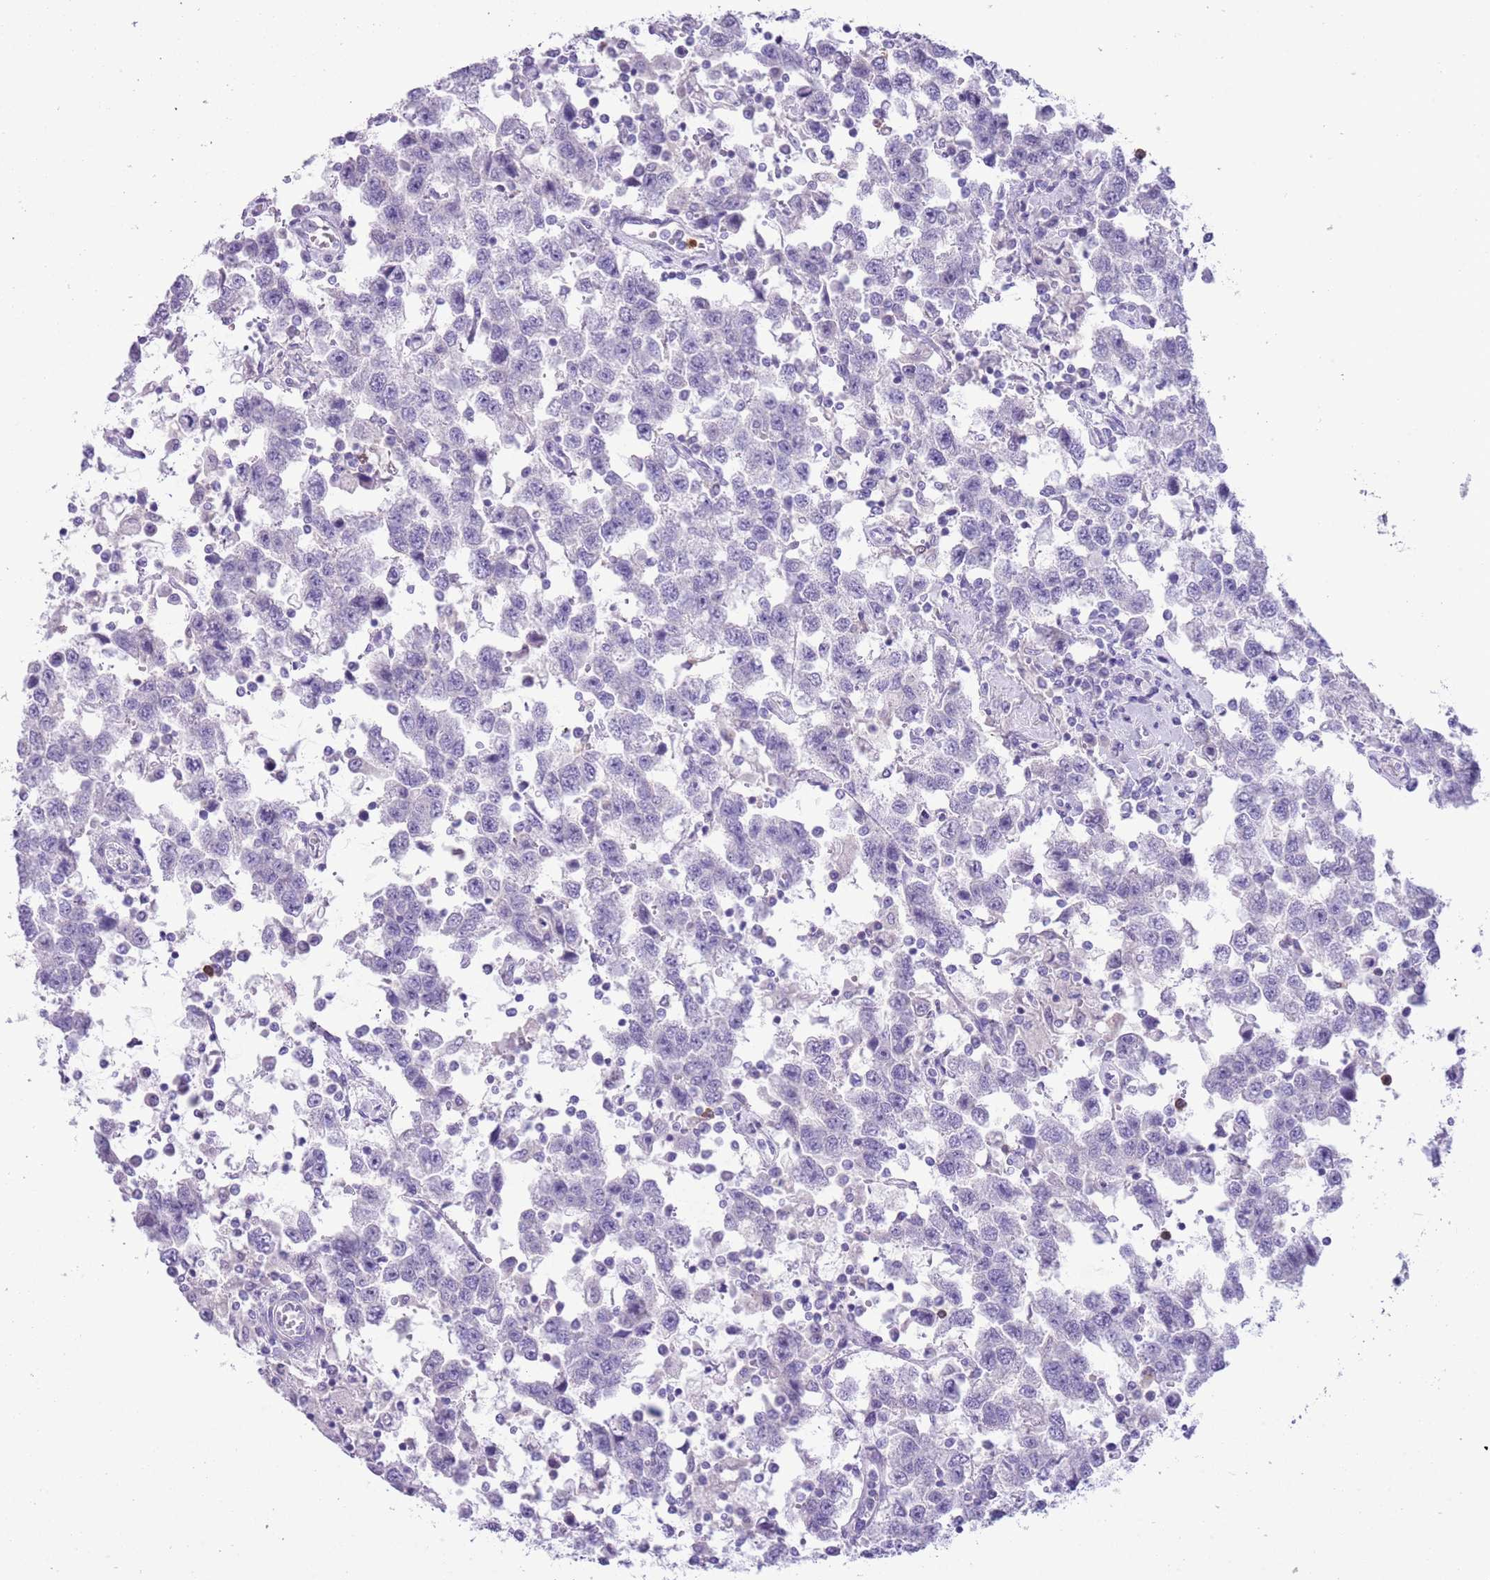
{"staining": {"intensity": "negative", "quantity": "none", "location": "none"}, "tissue": "testis cancer", "cell_type": "Tumor cells", "image_type": "cancer", "snomed": [{"axis": "morphology", "description": "Seminoma, NOS"}, {"axis": "topography", "description": "Testis"}], "caption": "Human seminoma (testis) stained for a protein using IHC reveals no positivity in tumor cells.", "gene": "OR6M1", "patient": {"sex": "male", "age": 41}}